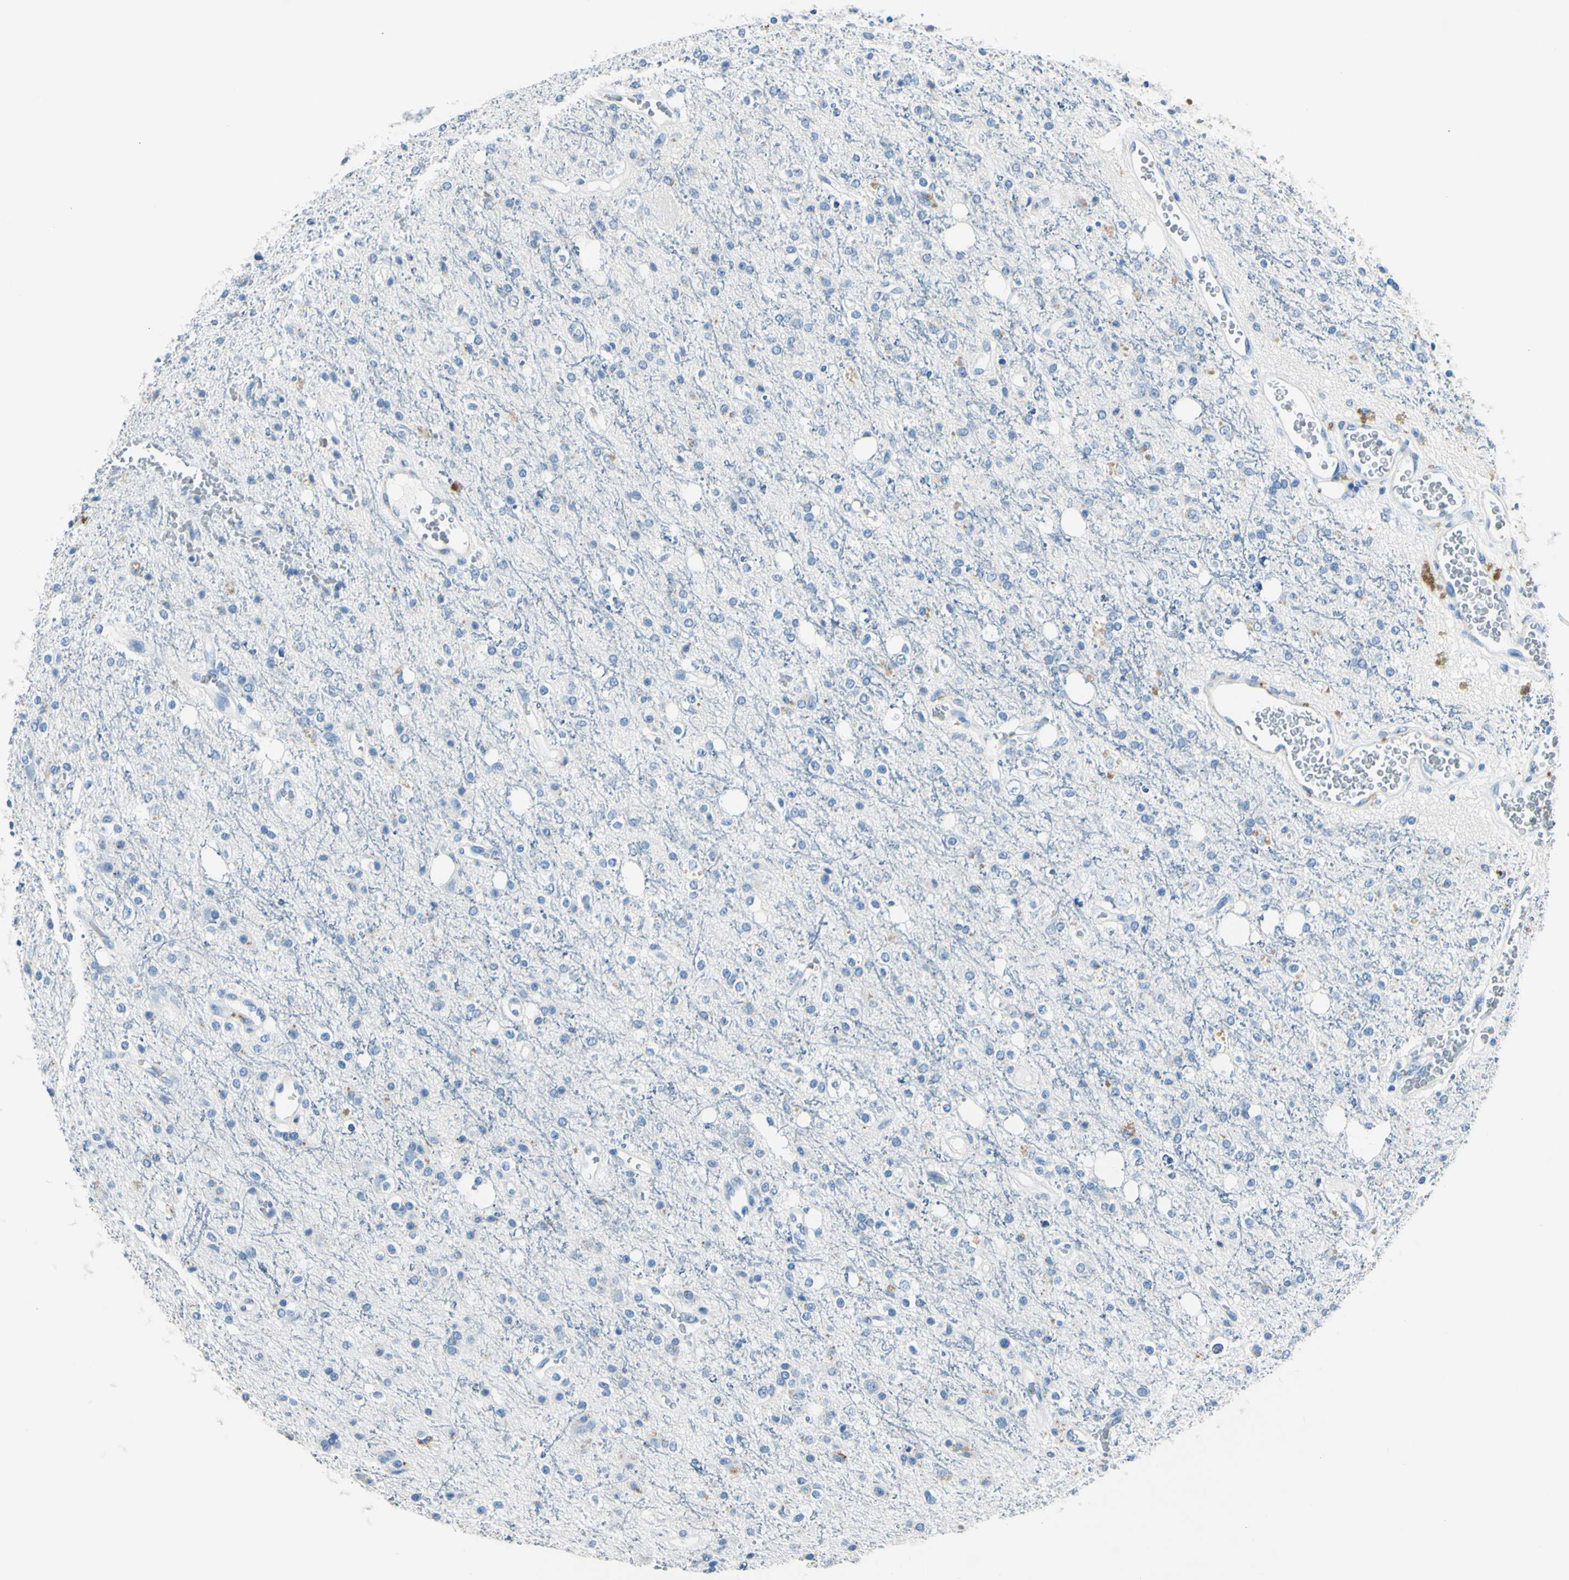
{"staining": {"intensity": "negative", "quantity": "none", "location": "none"}, "tissue": "glioma", "cell_type": "Tumor cells", "image_type": "cancer", "snomed": [{"axis": "morphology", "description": "Glioma, malignant, High grade"}, {"axis": "topography", "description": "Brain"}], "caption": "Immunohistochemical staining of high-grade glioma (malignant) displays no significant positivity in tumor cells. Nuclei are stained in blue.", "gene": "CDH15", "patient": {"sex": "male", "age": 47}}